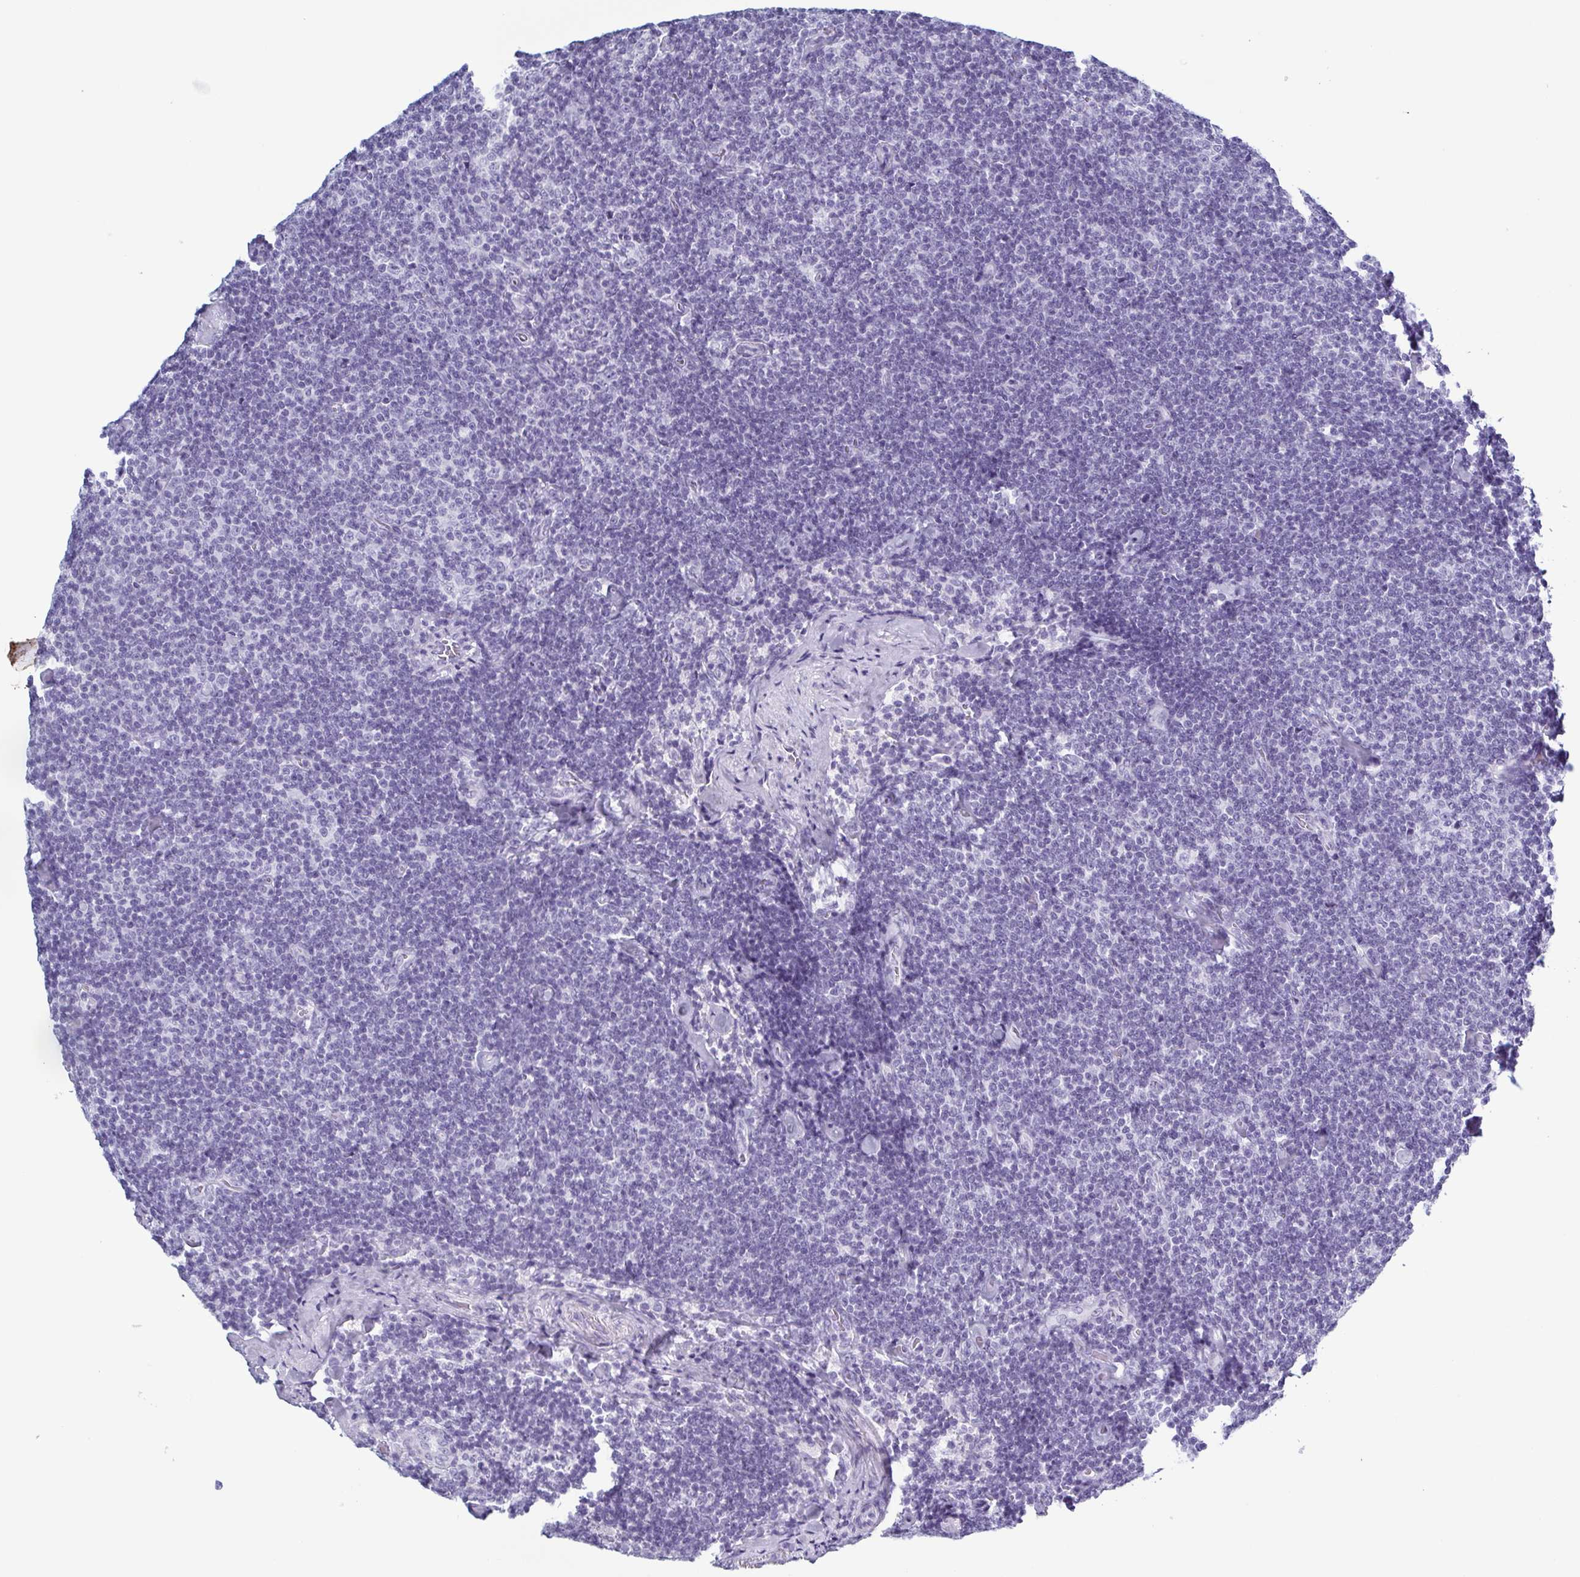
{"staining": {"intensity": "negative", "quantity": "none", "location": "none"}, "tissue": "lymphoma", "cell_type": "Tumor cells", "image_type": "cancer", "snomed": [{"axis": "morphology", "description": "Malignant lymphoma, non-Hodgkin's type, Low grade"}, {"axis": "topography", "description": "Lymph node"}], "caption": "Malignant lymphoma, non-Hodgkin's type (low-grade) stained for a protein using immunohistochemistry (IHC) demonstrates no positivity tumor cells.", "gene": "KRT10", "patient": {"sex": "male", "age": 81}}